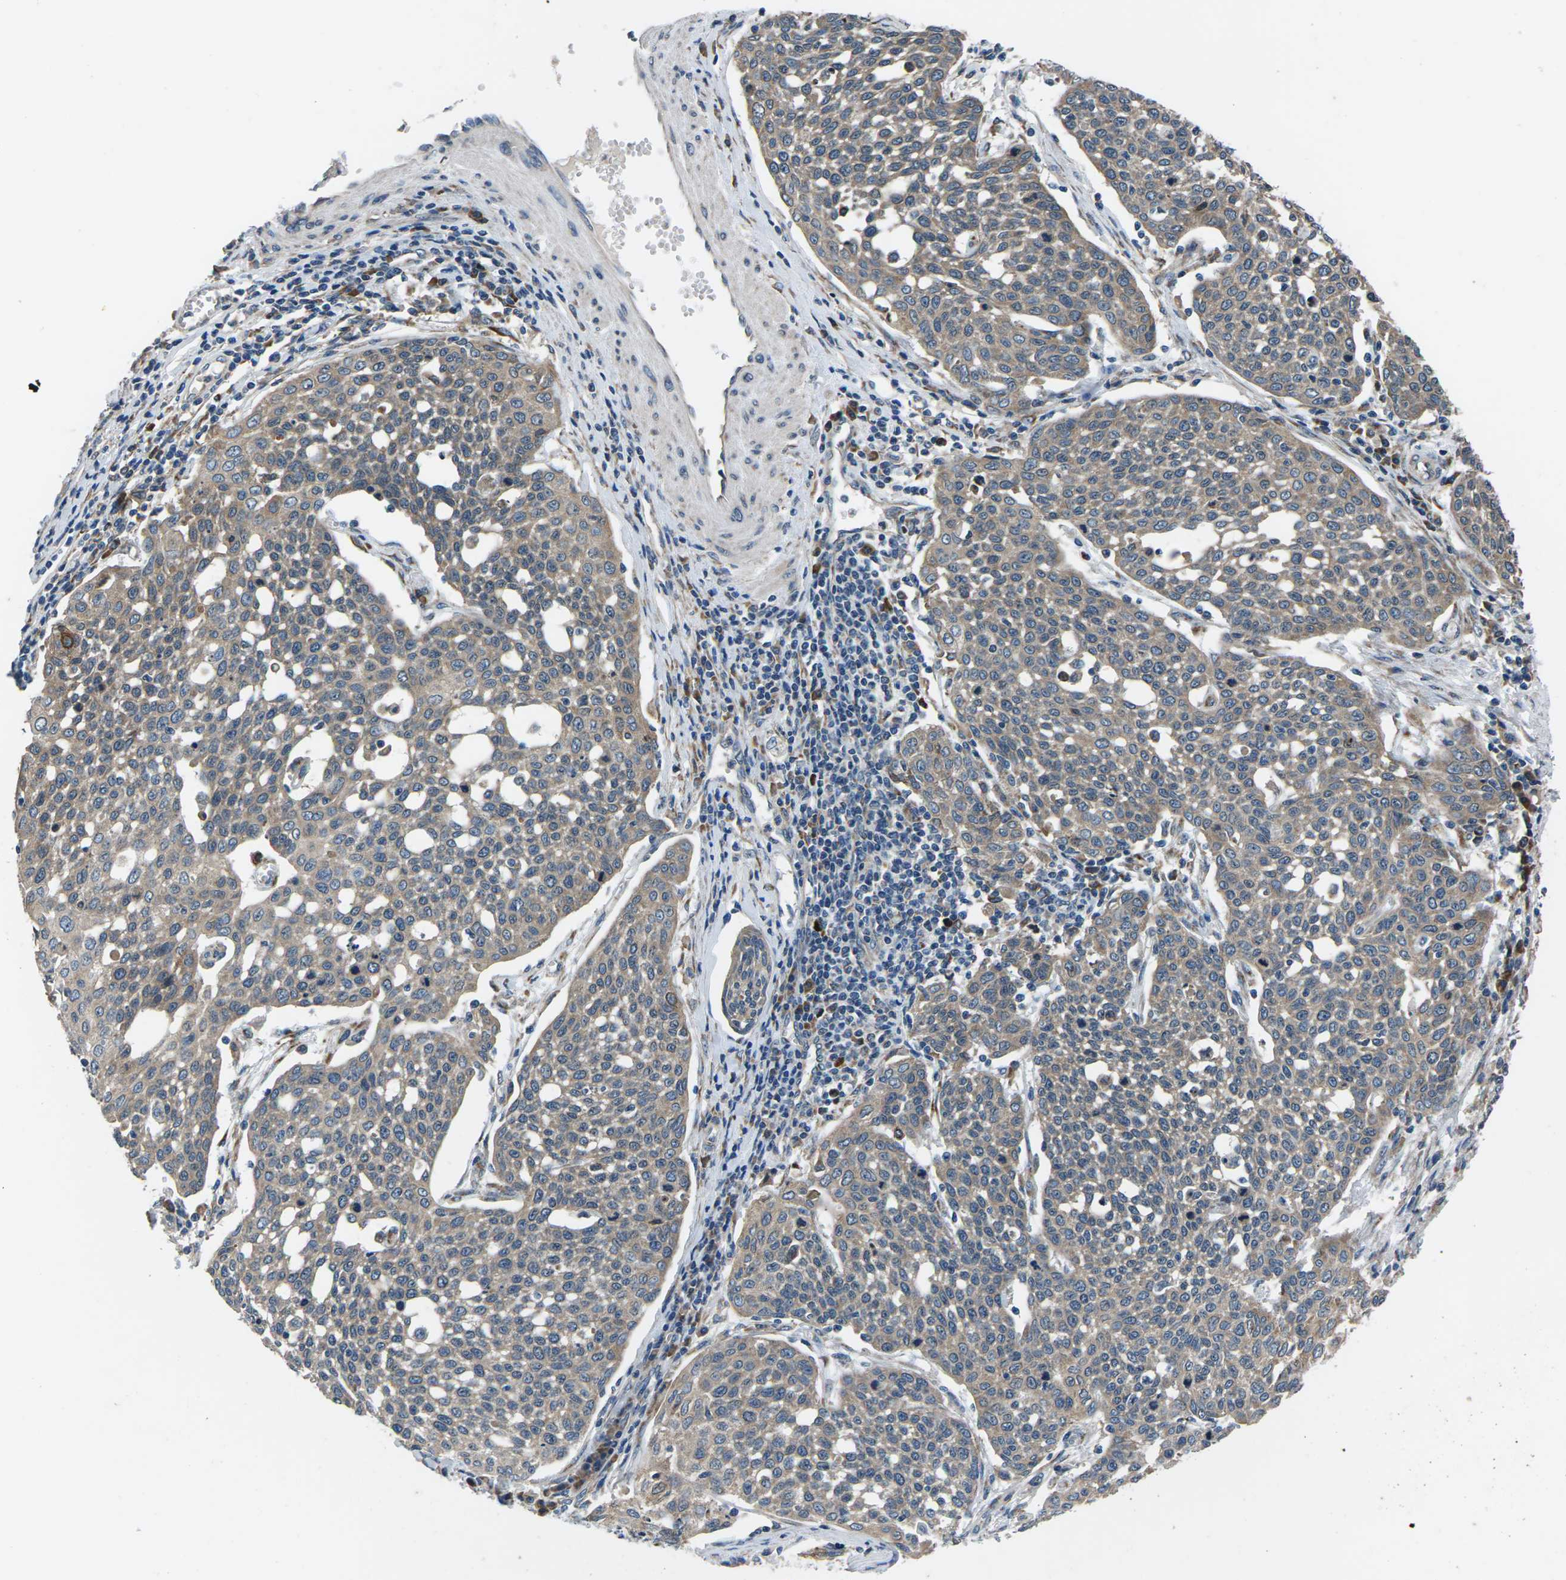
{"staining": {"intensity": "moderate", "quantity": ">75%", "location": "cytoplasmic/membranous"}, "tissue": "cervical cancer", "cell_type": "Tumor cells", "image_type": "cancer", "snomed": [{"axis": "morphology", "description": "Squamous cell carcinoma, NOS"}, {"axis": "topography", "description": "Cervix"}], "caption": "An immunohistochemistry image of neoplastic tissue is shown. Protein staining in brown labels moderate cytoplasmic/membranous positivity in squamous cell carcinoma (cervical) within tumor cells.", "gene": "GABRP", "patient": {"sex": "female", "age": 34}}